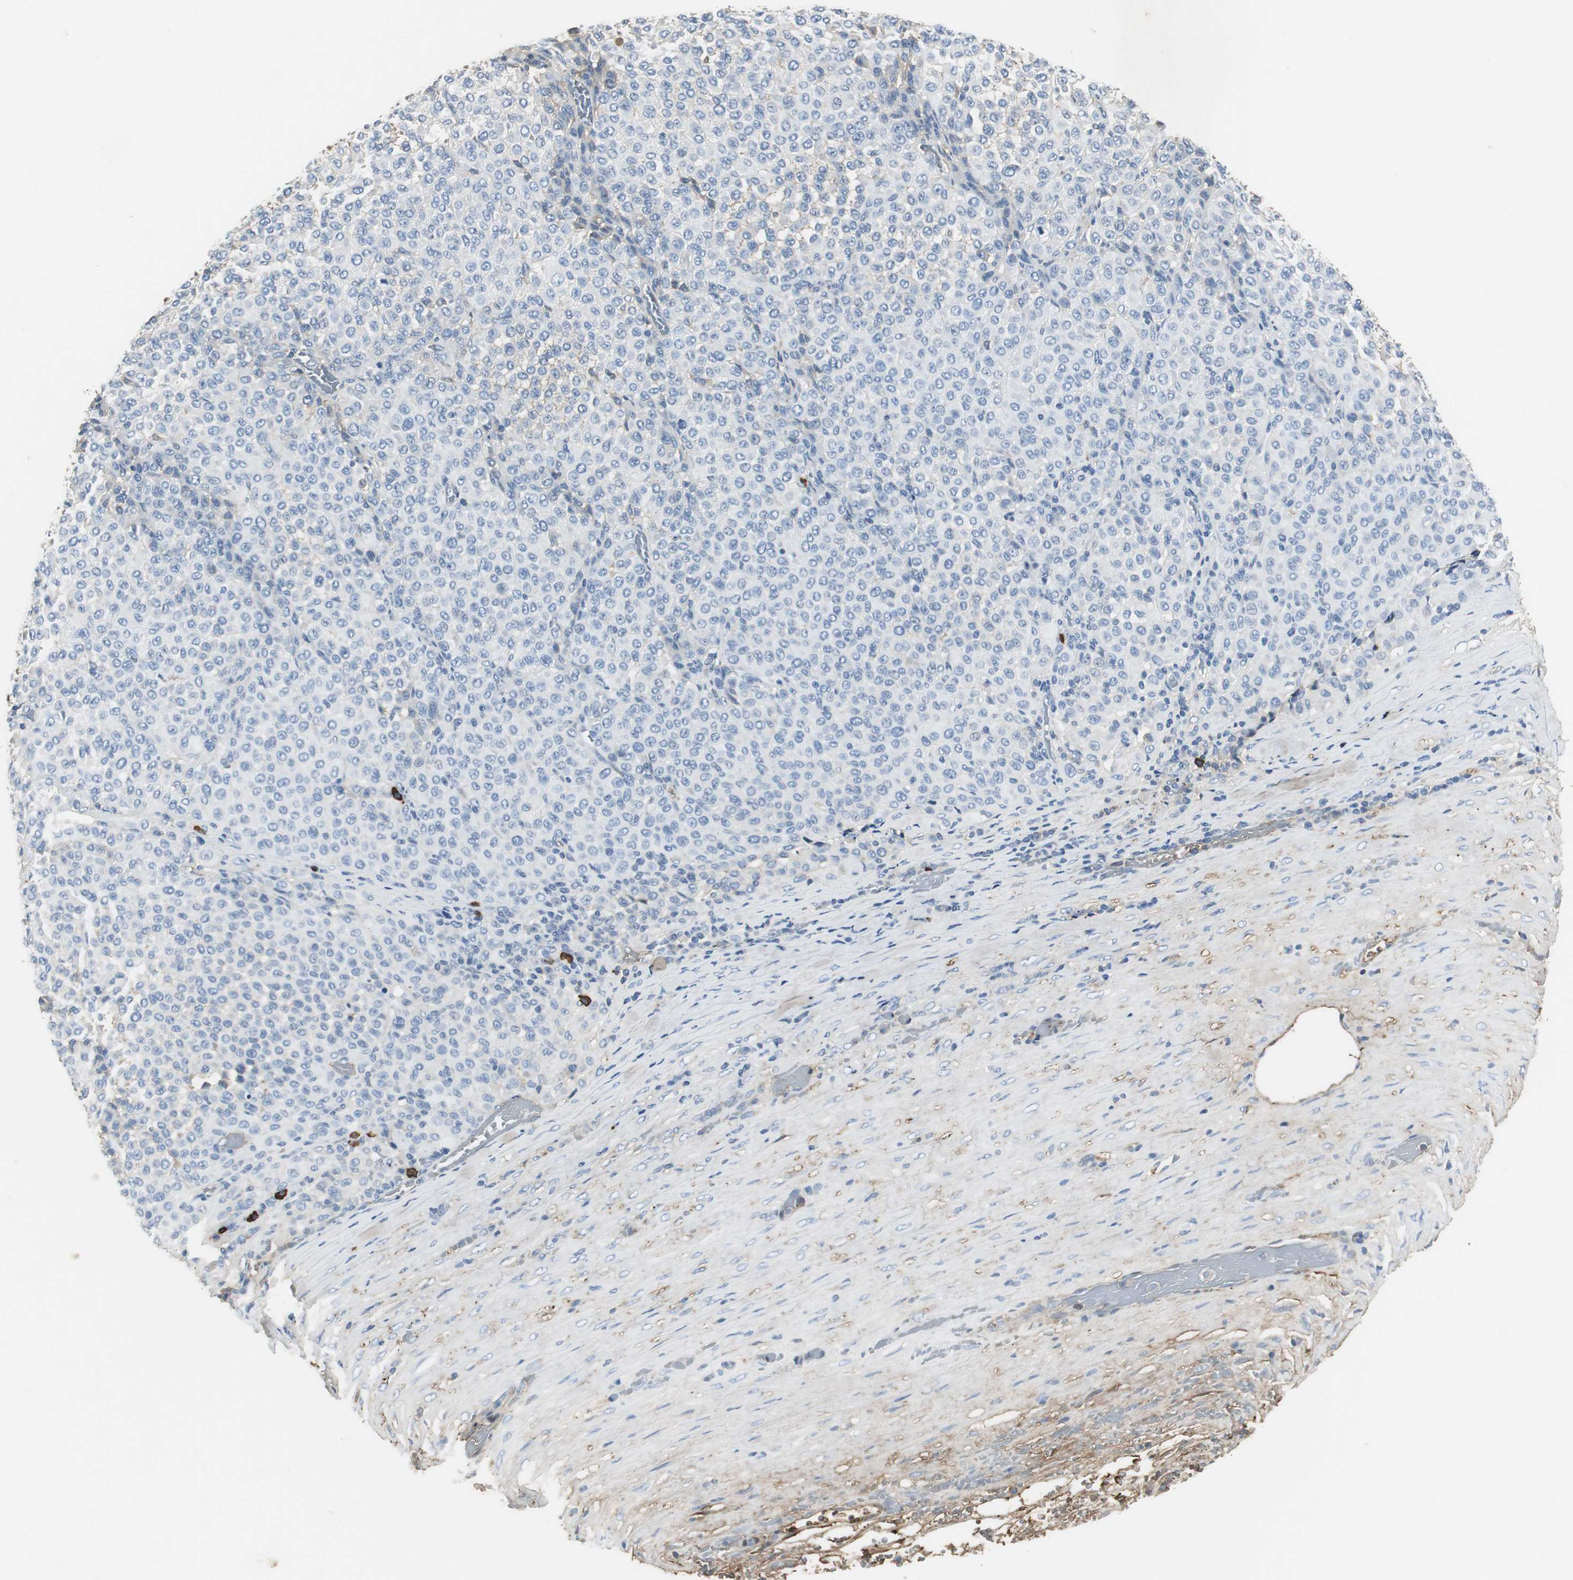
{"staining": {"intensity": "negative", "quantity": "none", "location": "none"}, "tissue": "melanoma", "cell_type": "Tumor cells", "image_type": "cancer", "snomed": [{"axis": "morphology", "description": "Malignant melanoma, Metastatic site"}, {"axis": "topography", "description": "Pancreas"}], "caption": "This photomicrograph is of malignant melanoma (metastatic site) stained with IHC to label a protein in brown with the nuclei are counter-stained blue. There is no positivity in tumor cells.", "gene": "IGHA1", "patient": {"sex": "female", "age": 30}}